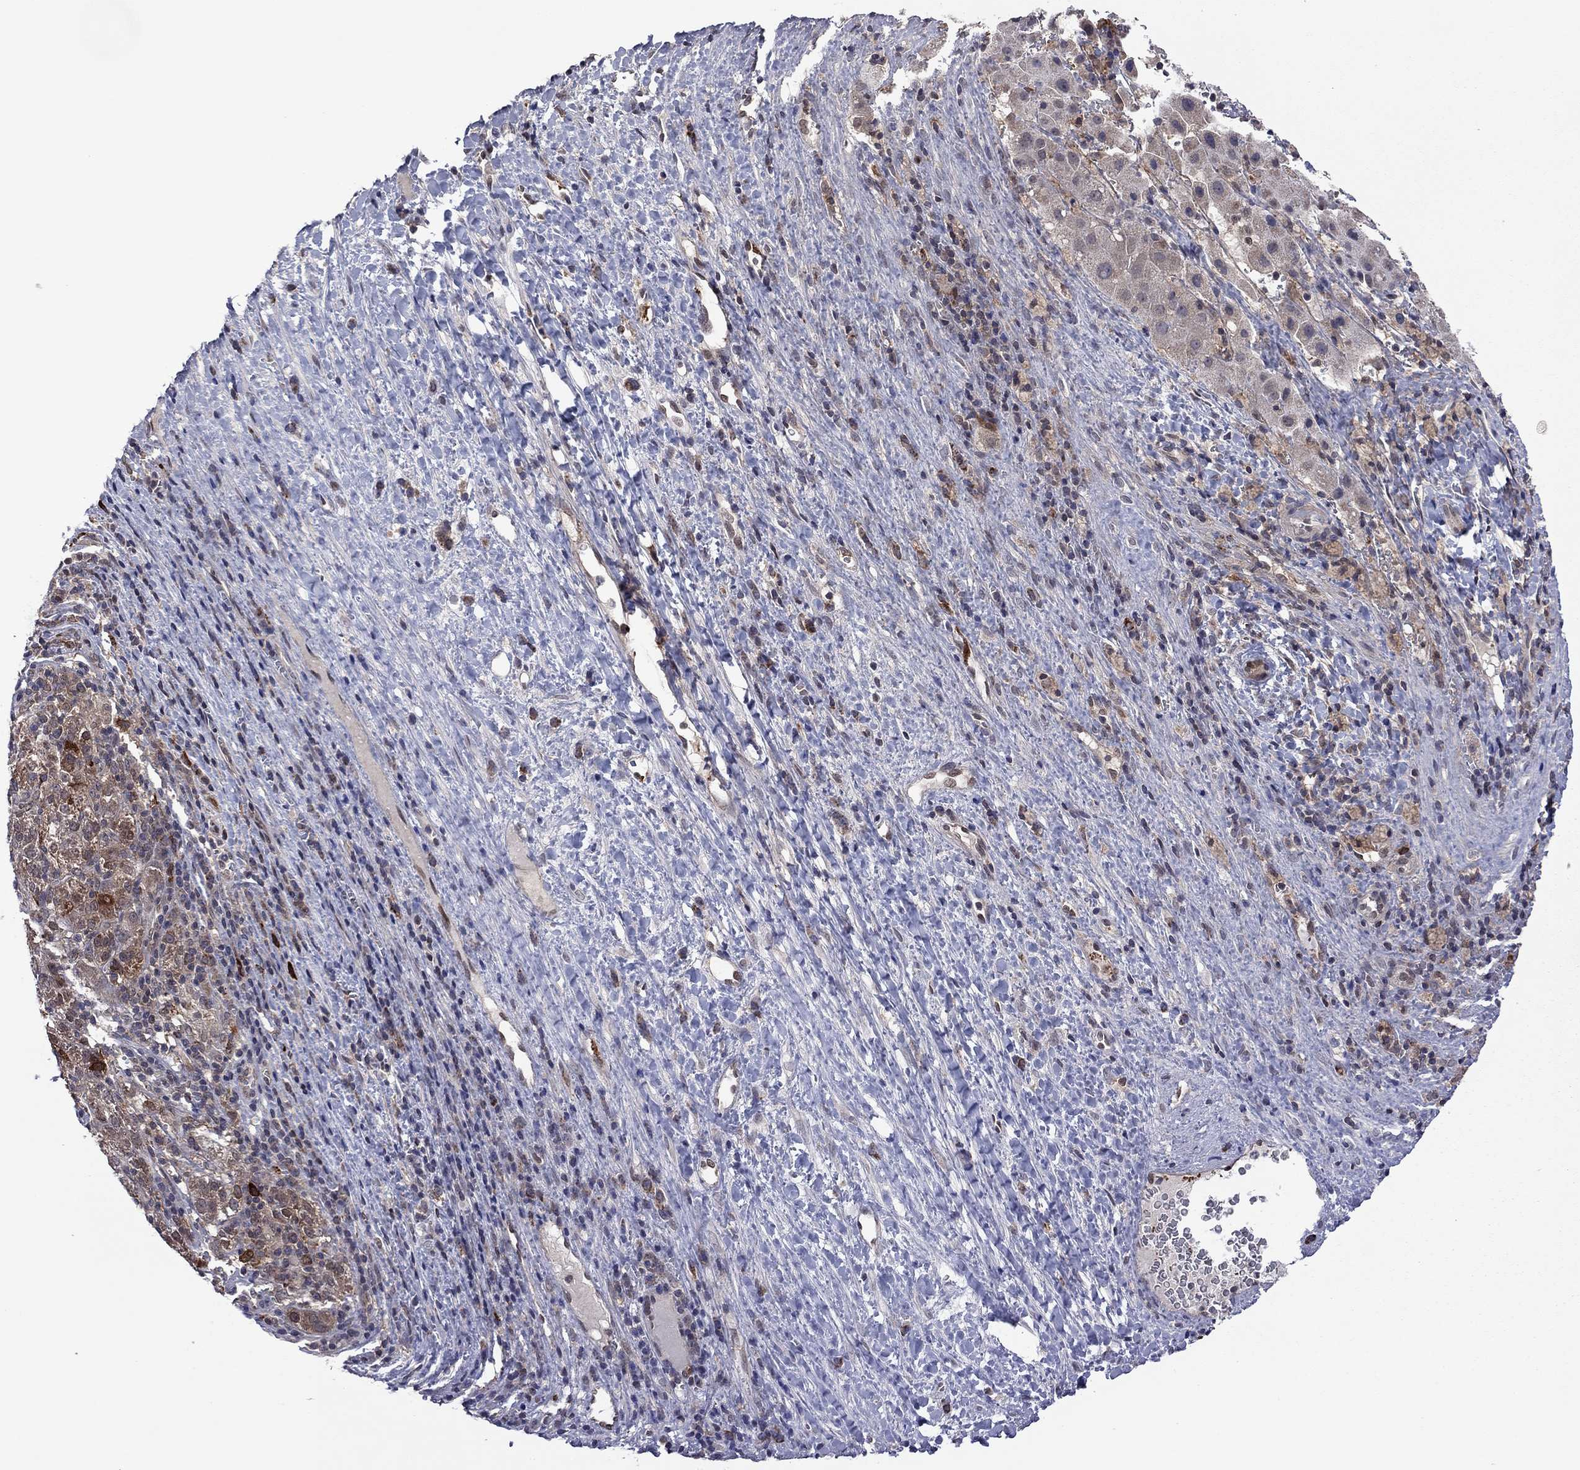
{"staining": {"intensity": "strong", "quantity": "<25%", "location": "cytoplasmic/membranous,nuclear"}, "tissue": "liver cancer", "cell_type": "Tumor cells", "image_type": "cancer", "snomed": [{"axis": "morphology", "description": "Carcinoma, Hepatocellular, NOS"}, {"axis": "topography", "description": "Liver"}], "caption": "Protein expression analysis of human liver cancer reveals strong cytoplasmic/membranous and nuclear expression in approximately <25% of tumor cells.", "gene": "GPAA1", "patient": {"sex": "female", "age": 60}}